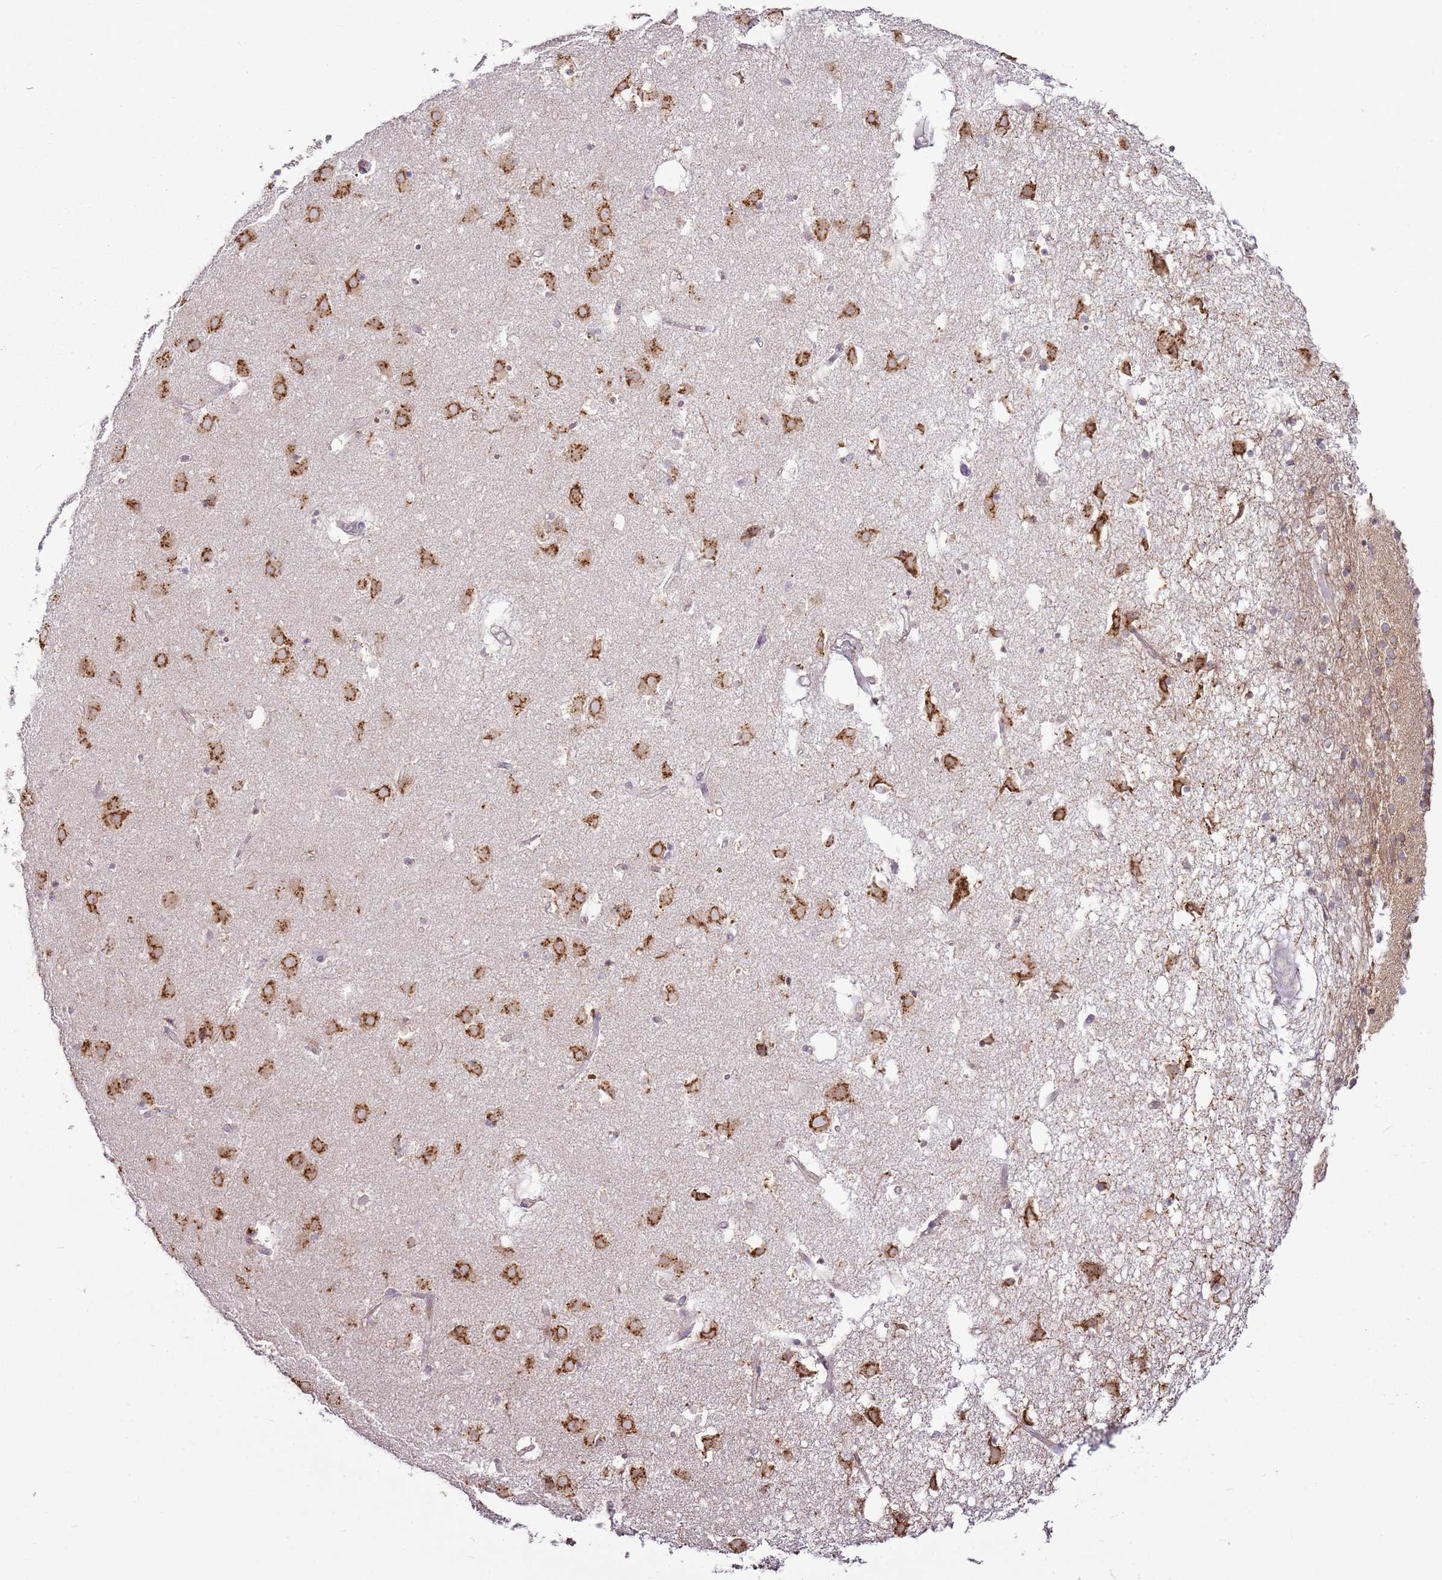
{"staining": {"intensity": "moderate", "quantity": "<25%", "location": "cytoplasmic/membranous"}, "tissue": "caudate", "cell_type": "Glial cells", "image_type": "normal", "snomed": [{"axis": "morphology", "description": "Normal tissue, NOS"}, {"axis": "topography", "description": "Lateral ventricle wall"}], "caption": "Immunohistochemistry photomicrograph of normal caudate: caudate stained using immunohistochemistry (IHC) exhibits low levels of moderate protein expression localized specifically in the cytoplasmic/membranous of glial cells, appearing as a cytoplasmic/membranous brown color.", "gene": "TMED10", "patient": {"sex": "male", "age": 70}}